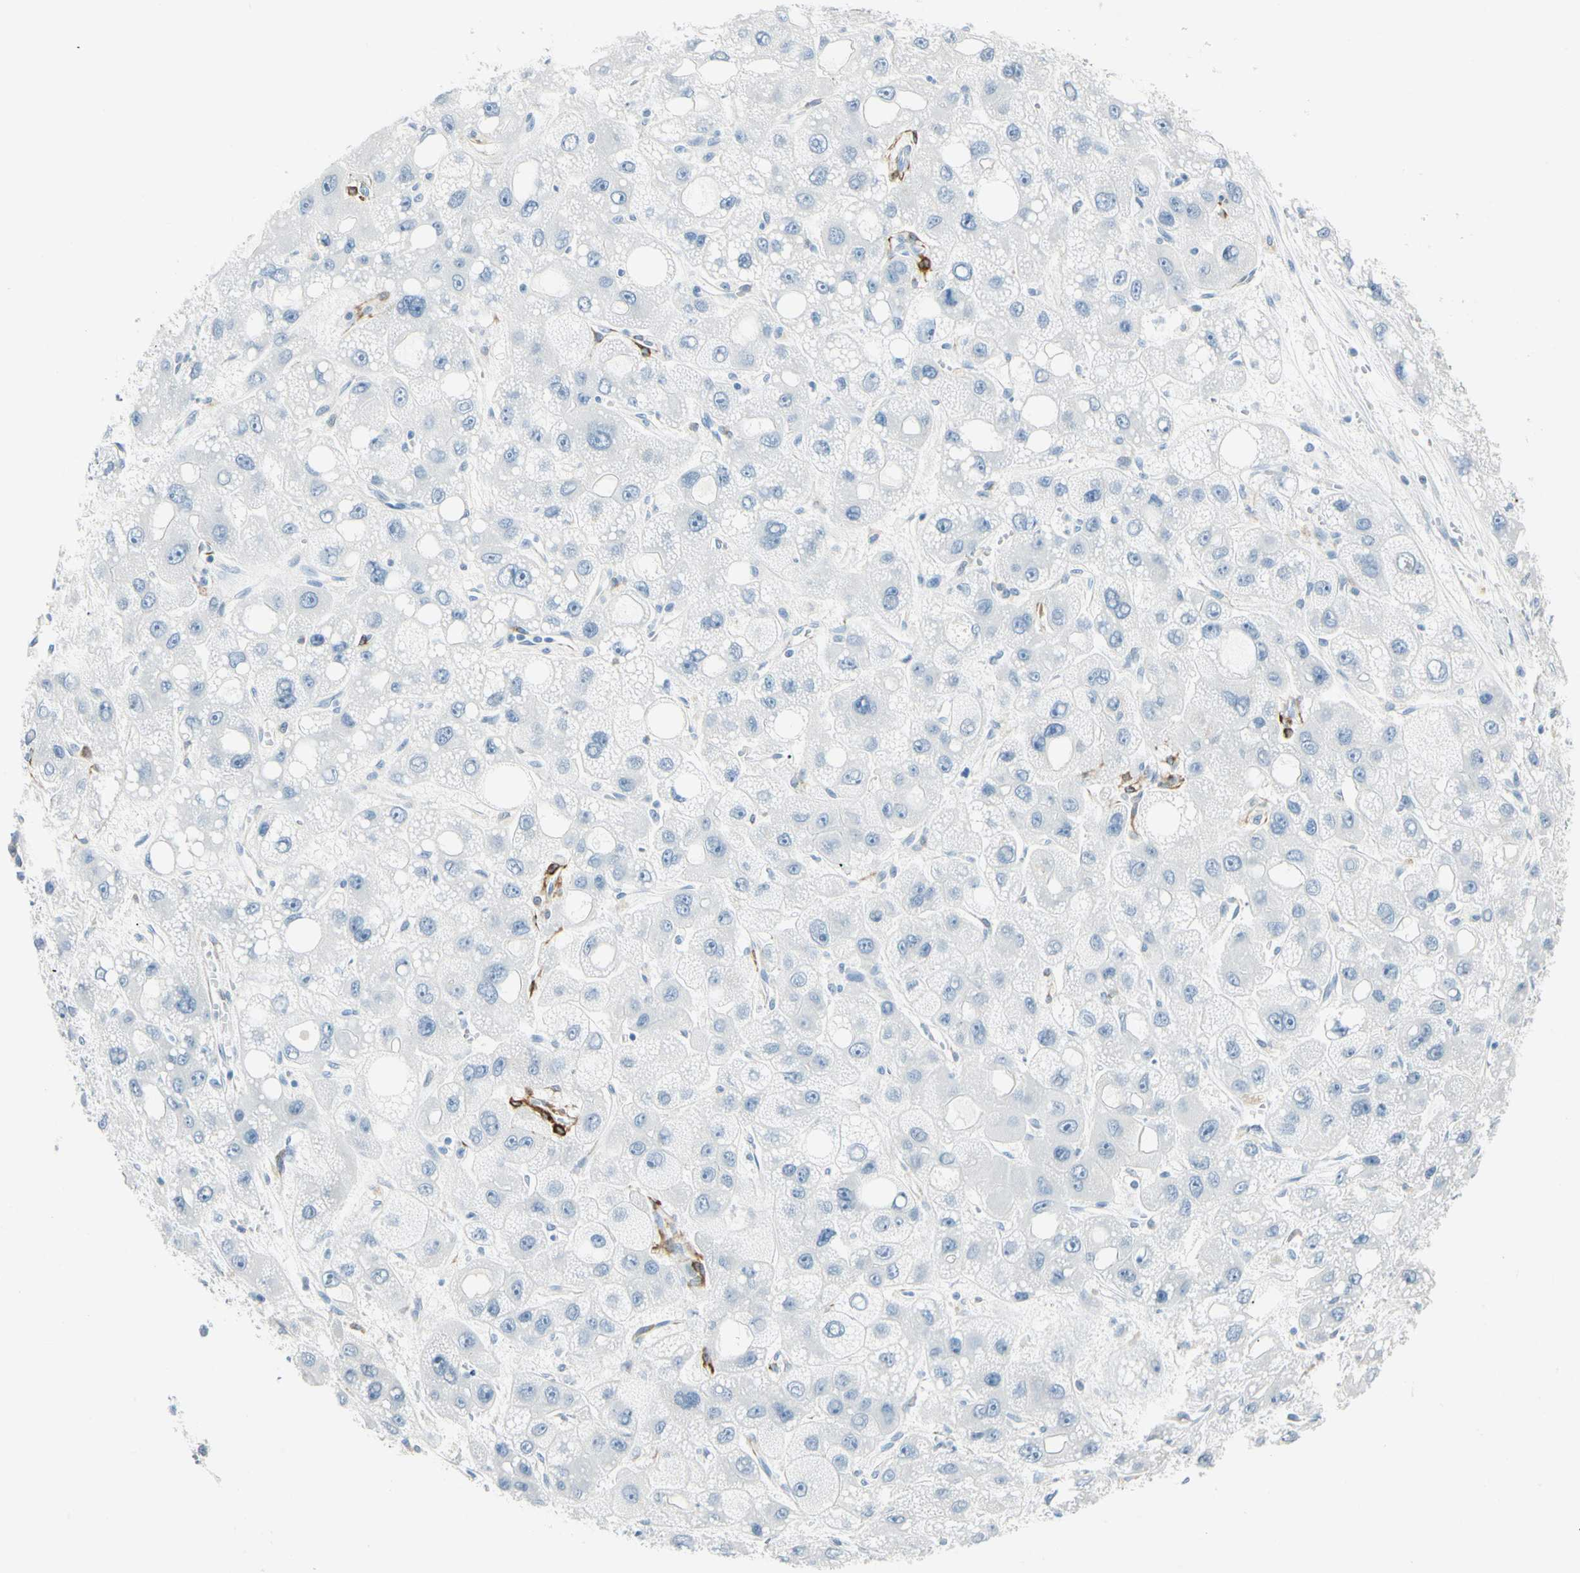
{"staining": {"intensity": "negative", "quantity": "none", "location": "none"}, "tissue": "liver cancer", "cell_type": "Tumor cells", "image_type": "cancer", "snomed": [{"axis": "morphology", "description": "Carcinoma, Hepatocellular, NOS"}, {"axis": "topography", "description": "Liver"}], "caption": "IHC of liver hepatocellular carcinoma demonstrates no positivity in tumor cells.", "gene": "AMPH", "patient": {"sex": "male", "age": 55}}